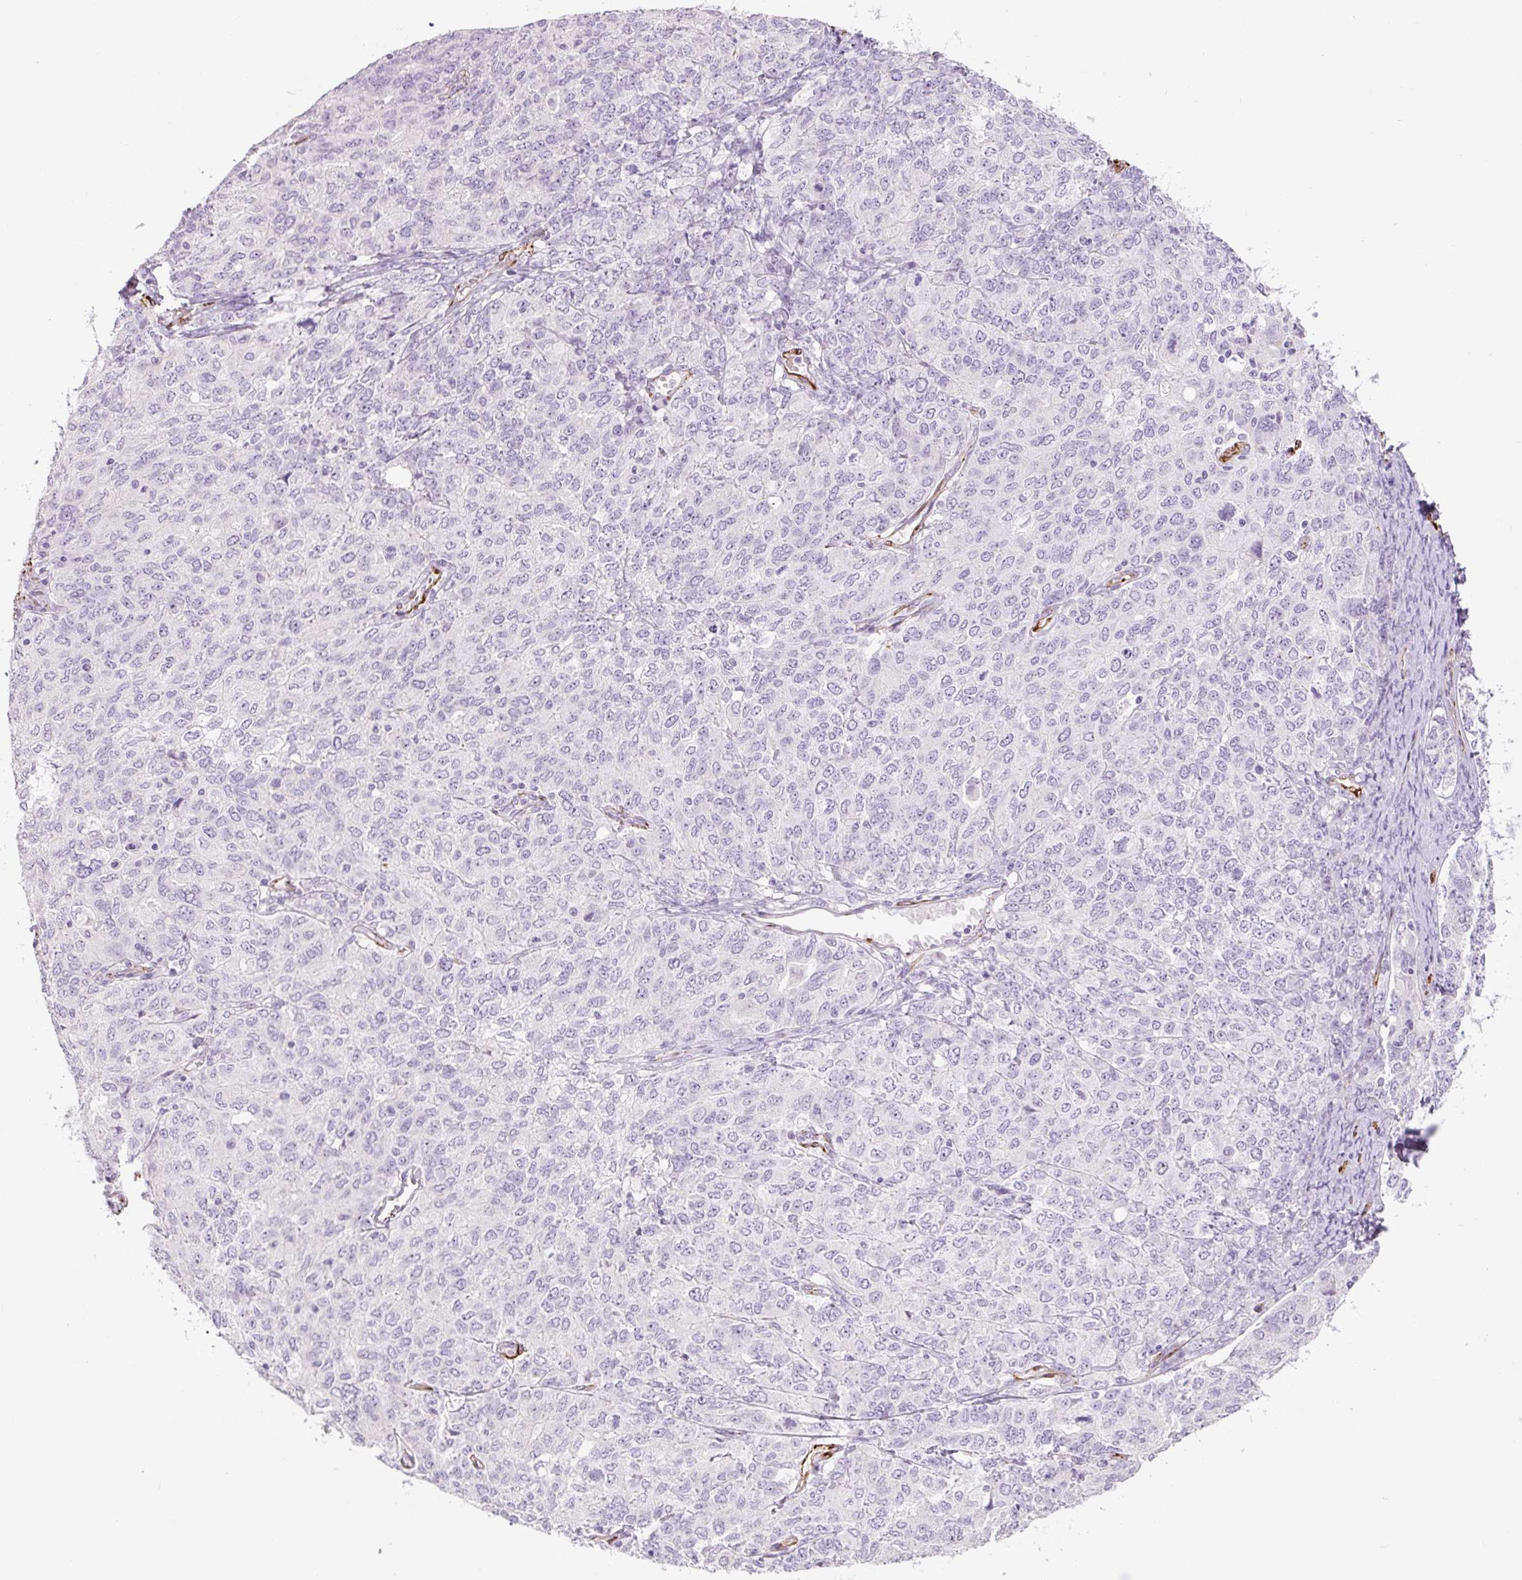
{"staining": {"intensity": "negative", "quantity": "none", "location": "none"}, "tissue": "ovarian cancer", "cell_type": "Tumor cells", "image_type": "cancer", "snomed": [{"axis": "morphology", "description": "Carcinoma, endometroid"}, {"axis": "topography", "description": "Ovary"}], "caption": "Immunohistochemical staining of human endometroid carcinoma (ovarian) reveals no significant positivity in tumor cells.", "gene": "NES", "patient": {"sex": "female", "age": 62}}